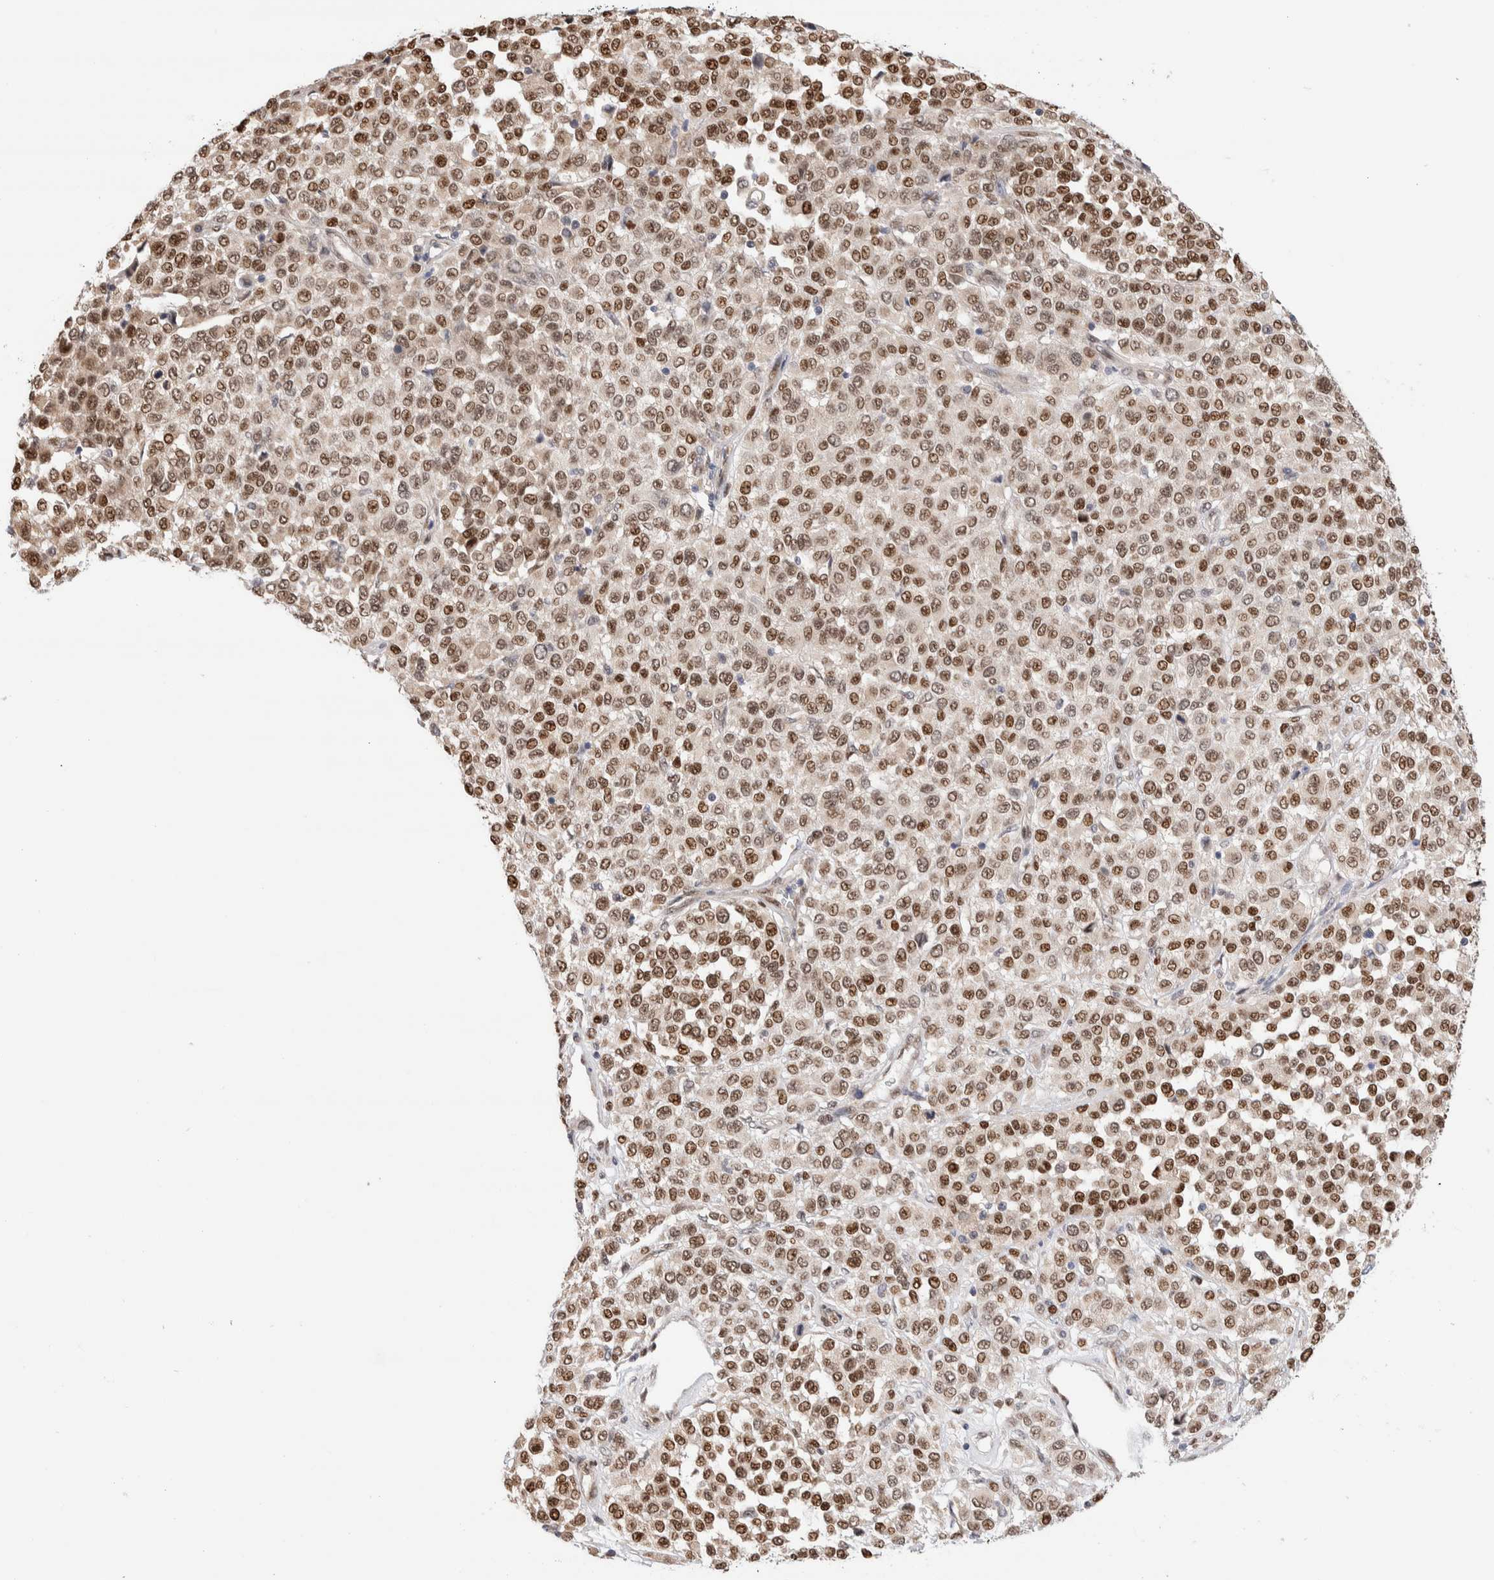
{"staining": {"intensity": "moderate", "quantity": ">75%", "location": "nuclear"}, "tissue": "melanoma", "cell_type": "Tumor cells", "image_type": "cancer", "snomed": [{"axis": "morphology", "description": "Malignant melanoma, Metastatic site"}, {"axis": "topography", "description": "Pancreas"}], "caption": "High-power microscopy captured an immunohistochemistry histopathology image of malignant melanoma (metastatic site), revealing moderate nuclear positivity in approximately >75% of tumor cells.", "gene": "NSMAF", "patient": {"sex": "female", "age": 30}}